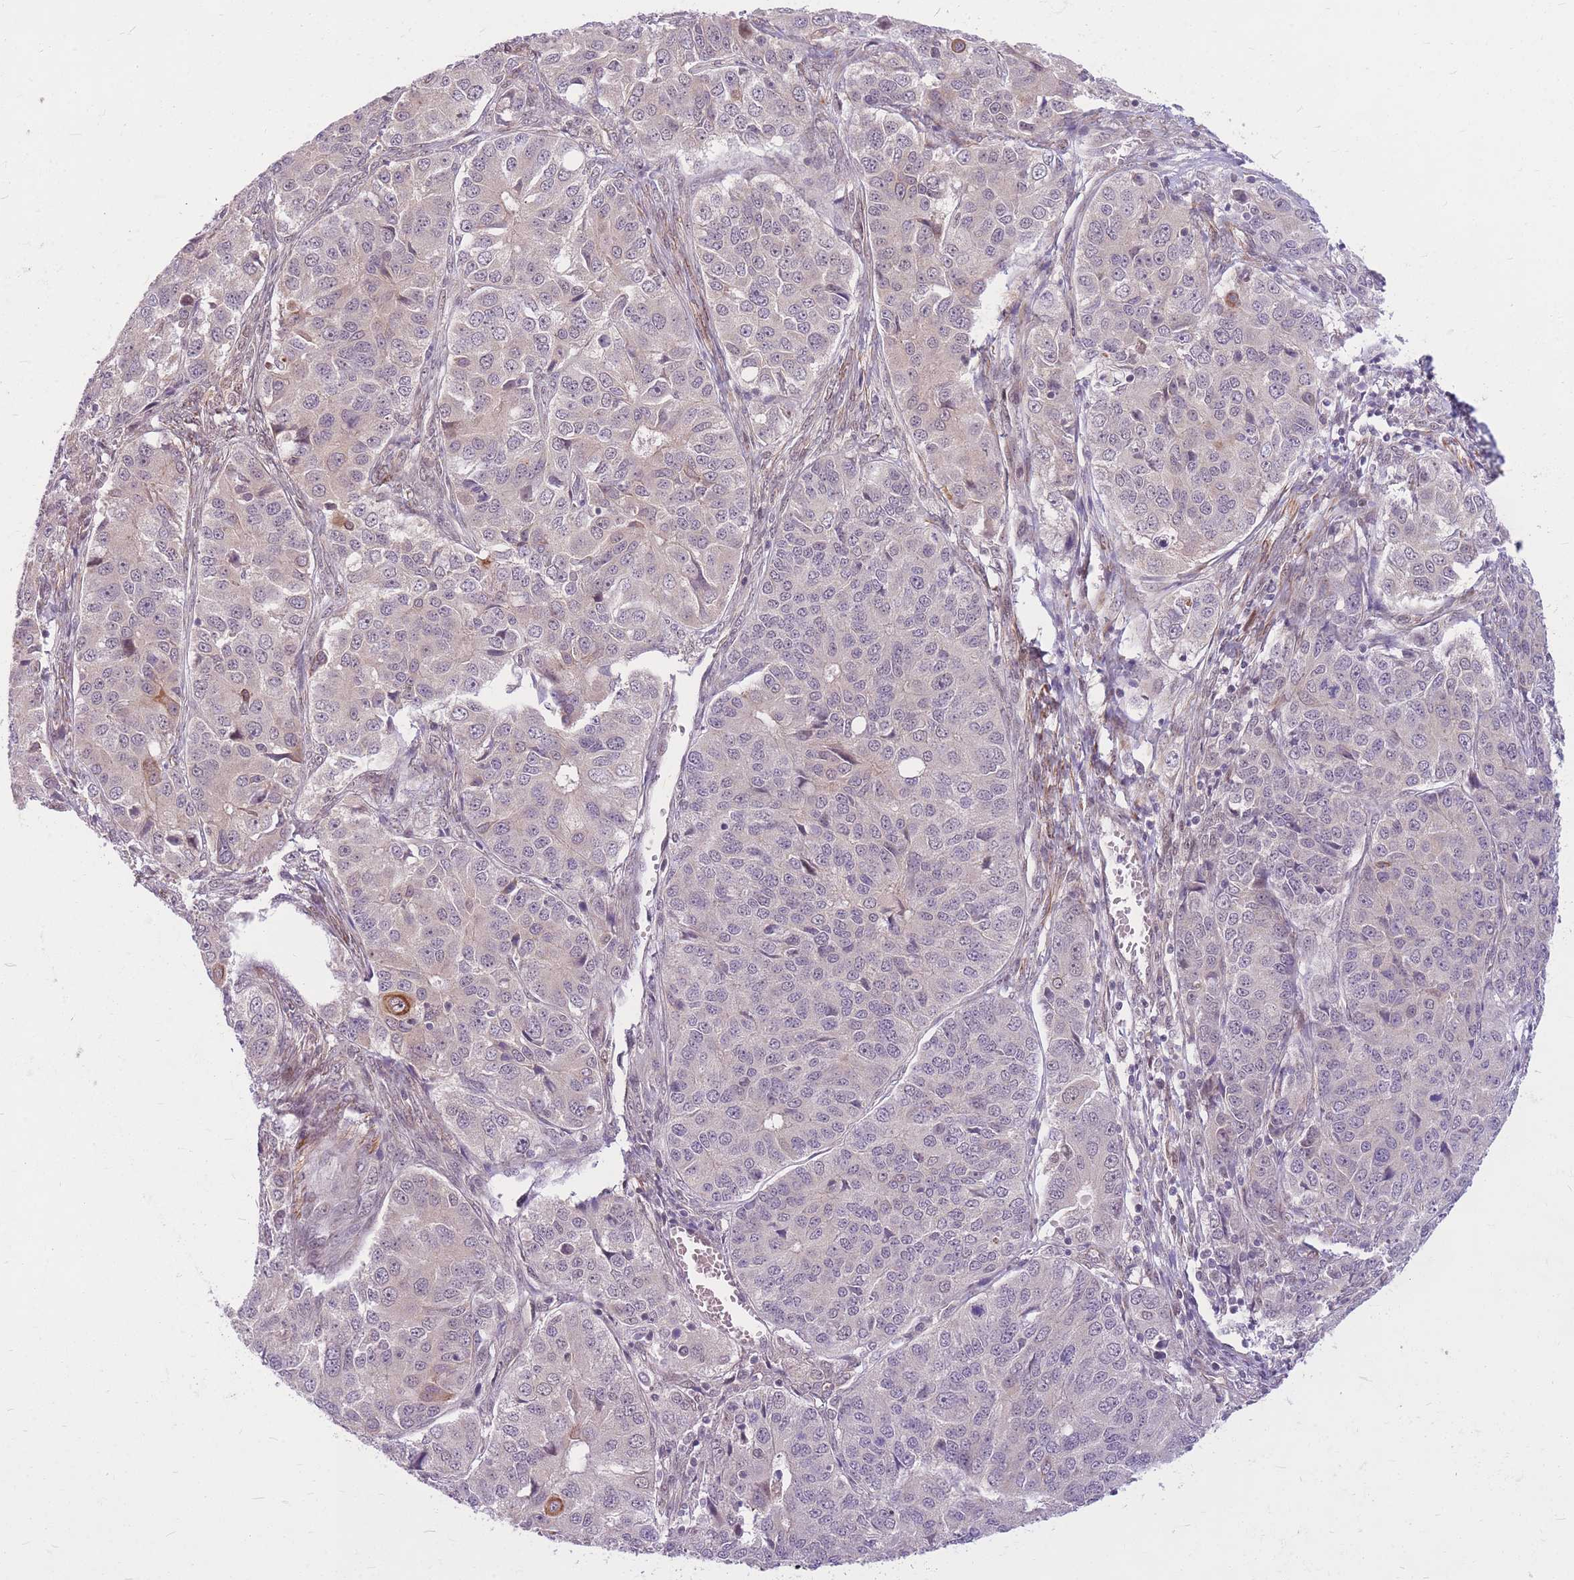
{"staining": {"intensity": "strong", "quantity": "<25%", "location": "cytoplasmic/membranous"}, "tissue": "ovarian cancer", "cell_type": "Tumor cells", "image_type": "cancer", "snomed": [{"axis": "morphology", "description": "Carcinoma, endometroid"}, {"axis": "topography", "description": "Ovary"}], "caption": "This image exhibits immunohistochemistry (IHC) staining of human endometroid carcinoma (ovarian), with medium strong cytoplasmic/membranous positivity in approximately <25% of tumor cells.", "gene": "ERCC2", "patient": {"sex": "female", "age": 51}}